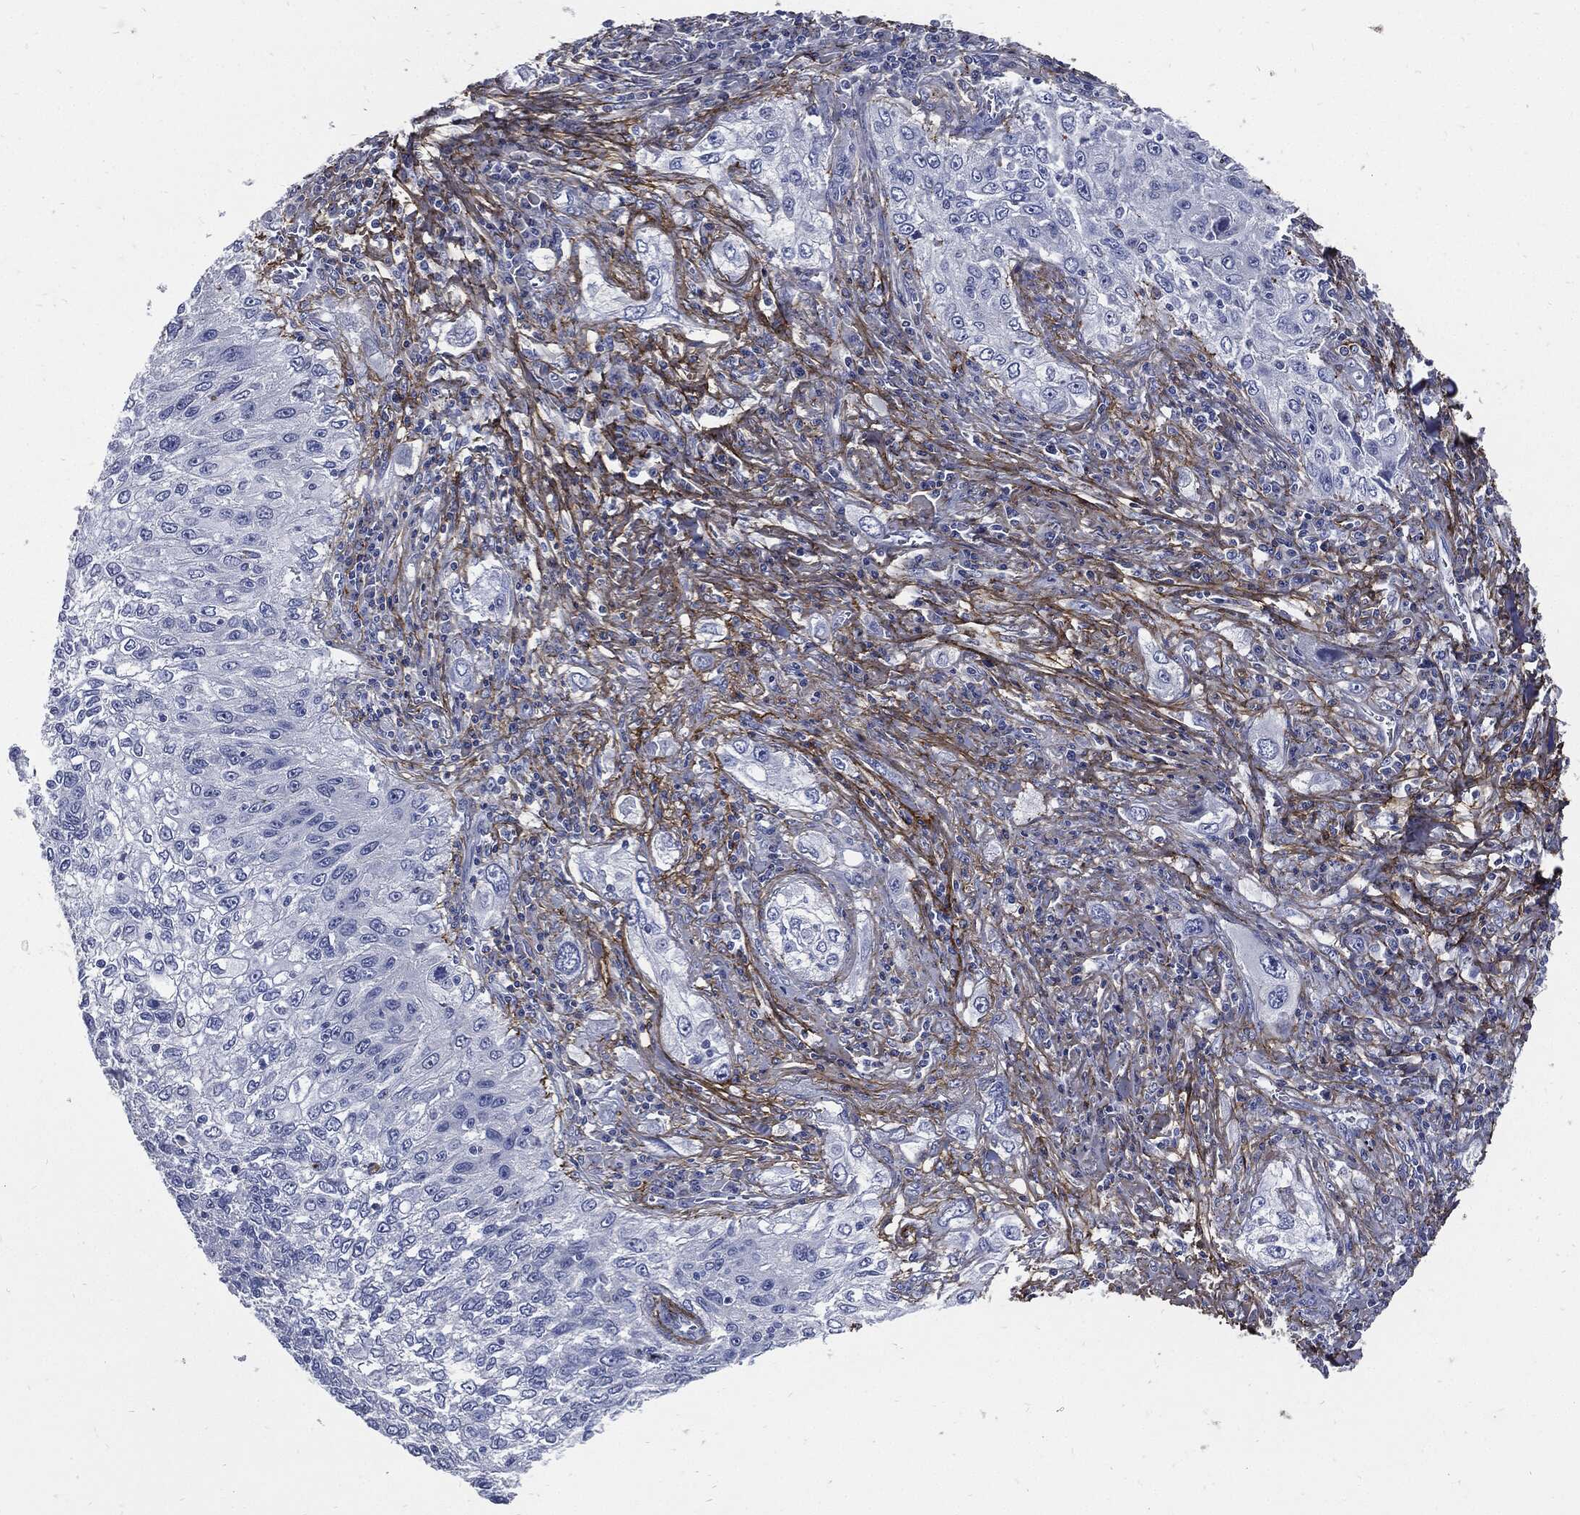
{"staining": {"intensity": "negative", "quantity": "none", "location": "none"}, "tissue": "lung cancer", "cell_type": "Tumor cells", "image_type": "cancer", "snomed": [{"axis": "morphology", "description": "Squamous cell carcinoma, NOS"}, {"axis": "topography", "description": "Lung"}], "caption": "An image of lung cancer stained for a protein reveals no brown staining in tumor cells.", "gene": "FBN1", "patient": {"sex": "female", "age": 69}}